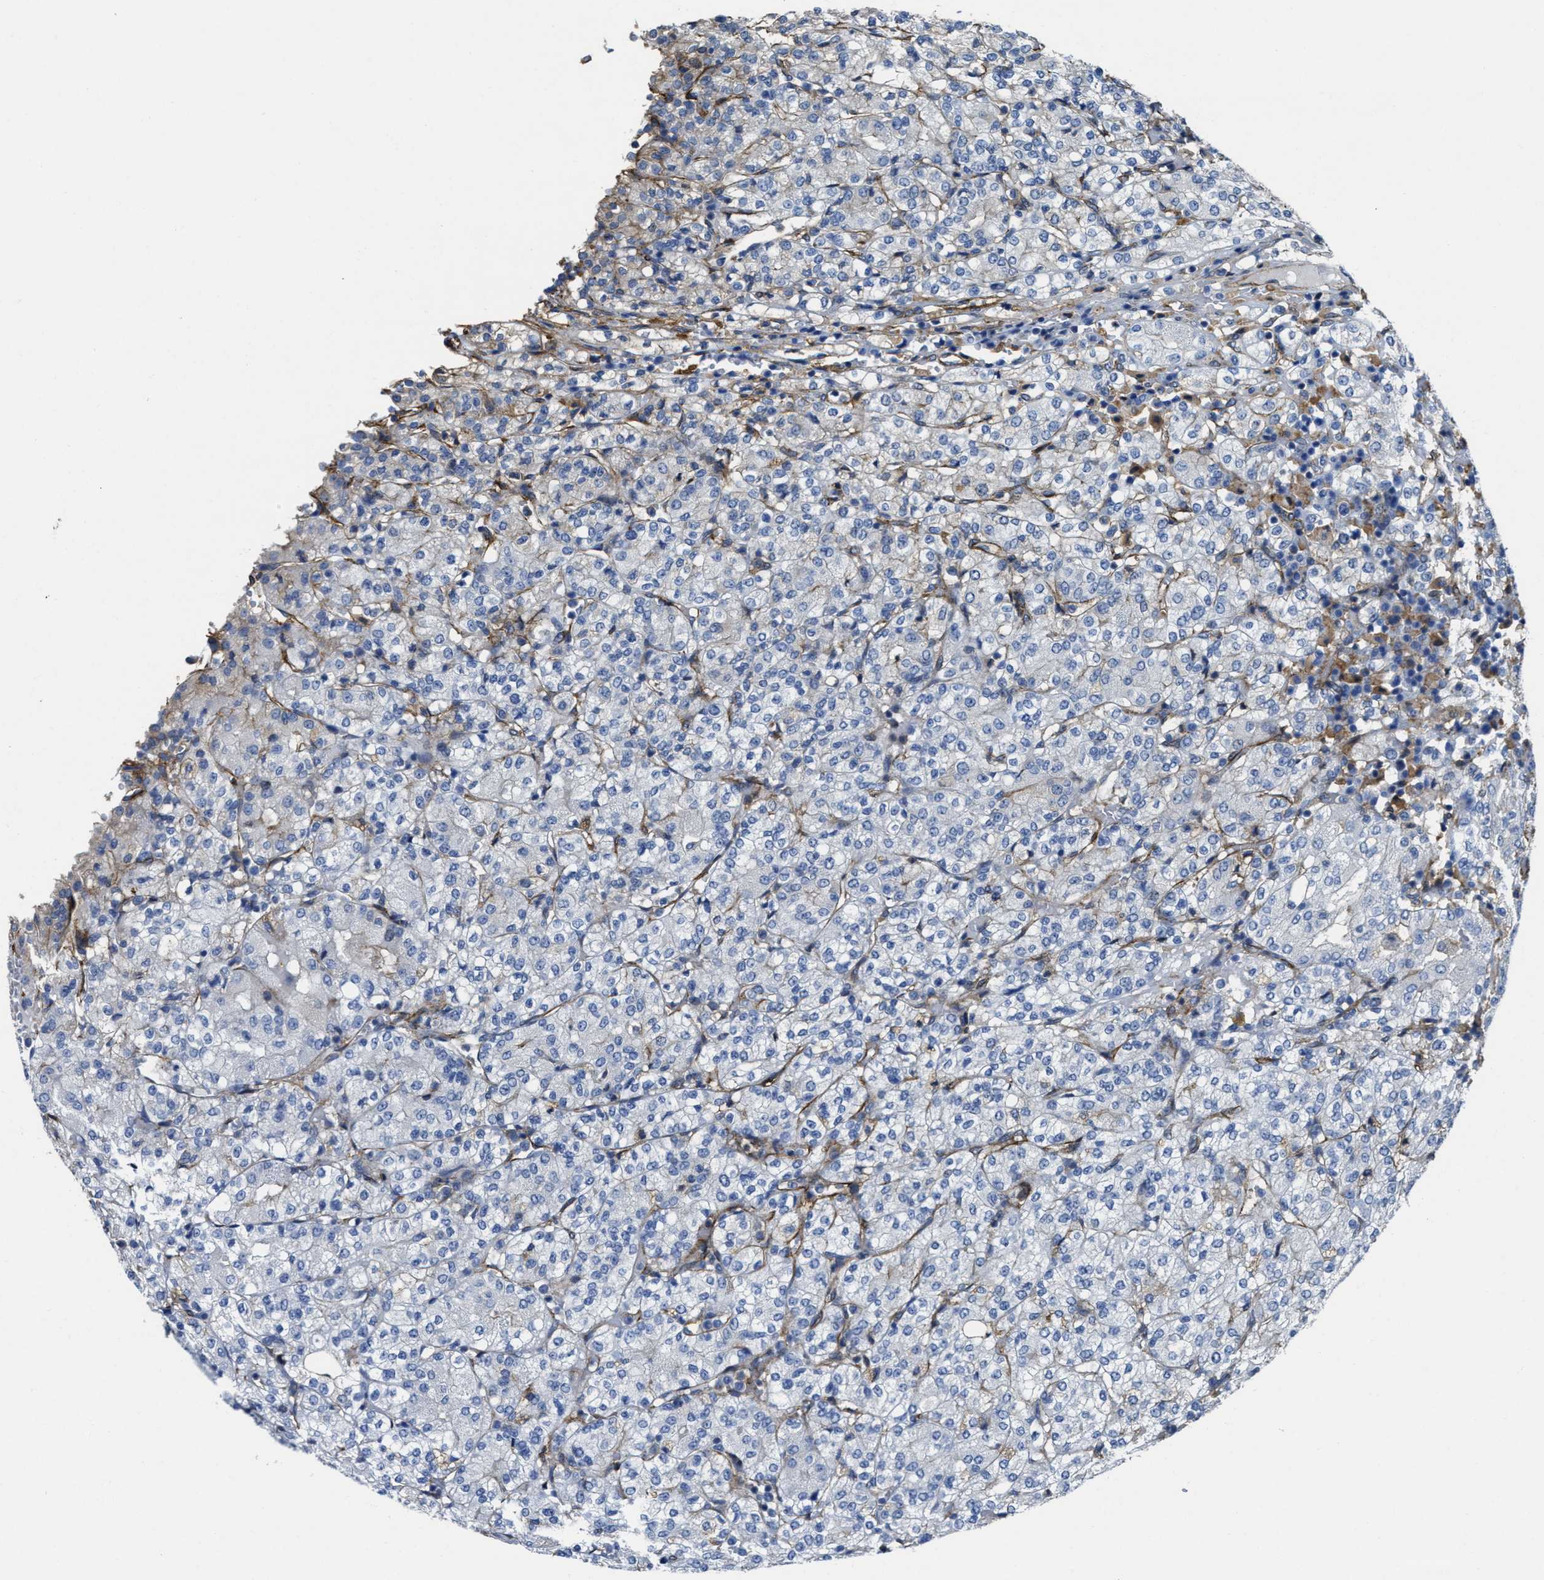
{"staining": {"intensity": "negative", "quantity": "none", "location": "none"}, "tissue": "renal cancer", "cell_type": "Tumor cells", "image_type": "cancer", "snomed": [{"axis": "morphology", "description": "Adenocarcinoma, NOS"}, {"axis": "topography", "description": "Kidney"}], "caption": "This is an immunohistochemistry (IHC) histopathology image of renal cancer. There is no staining in tumor cells.", "gene": "NAB1", "patient": {"sex": "male", "age": 77}}